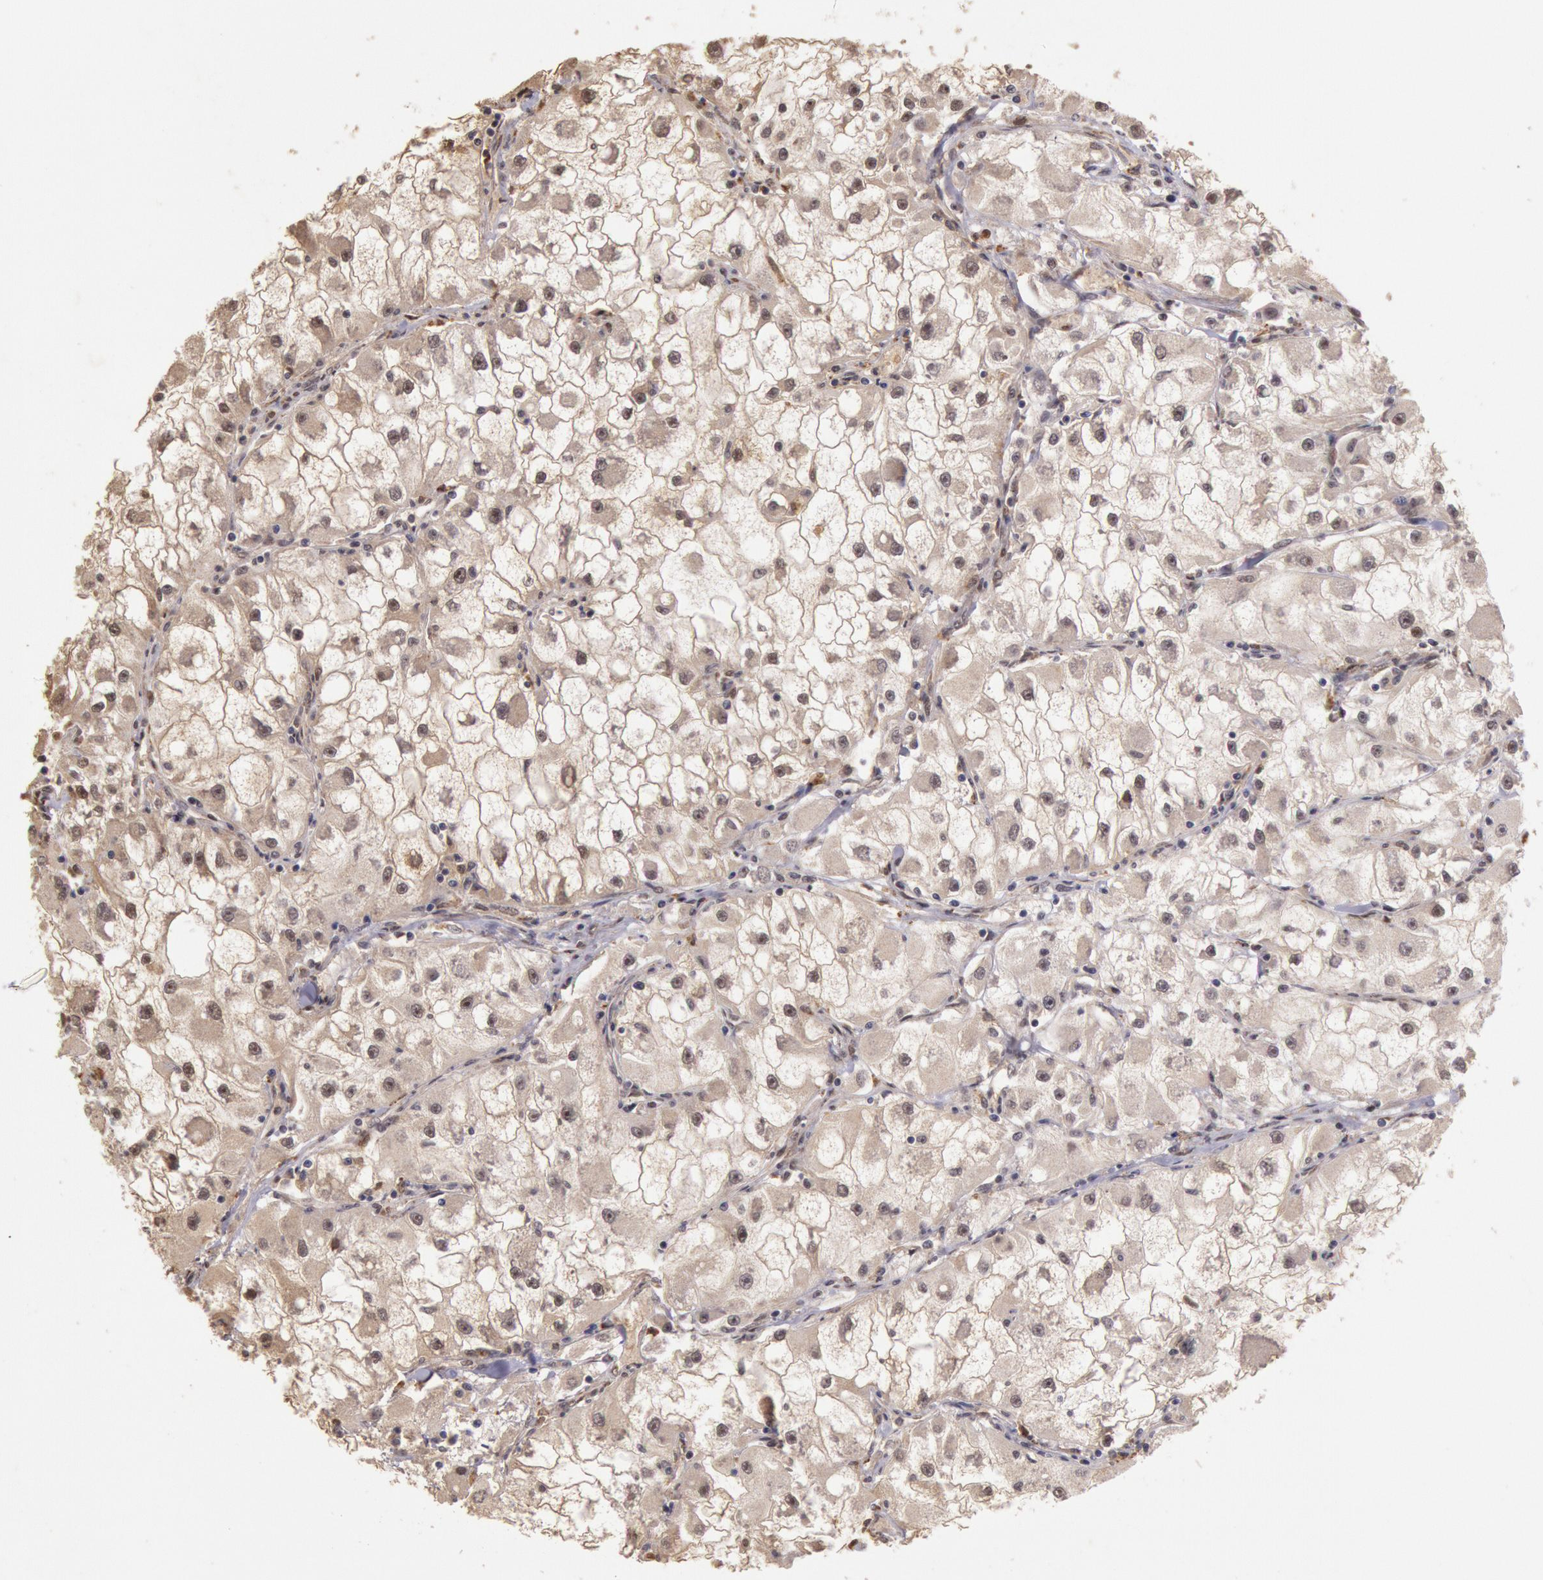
{"staining": {"intensity": "weak", "quantity": "25%-75%", "location": "nuclear"}, "tissue": "renal cancer", "cell_type": "Tumor cells", "image_type": "cancer", "snomed": [{"axis": "morphology", "description": "Adenocarcinoma, NOS"}, {"axis": "topography", "description": "Kidney"}], "caption": "Immunohistochemistry staining of renal adenocarcinoma, which shows low levels of weak nuclear positivity in about 25%-75% of tumor cells indicating weak nuclear protein expression. The staining was performed using DAB (3,3'-diaminobenzidine) (brown) for protein detection and nuclei were counterstained in hematoxylin (blue).", "gene": "LIG4", "patient": {"sex": "female", "age": 73}}